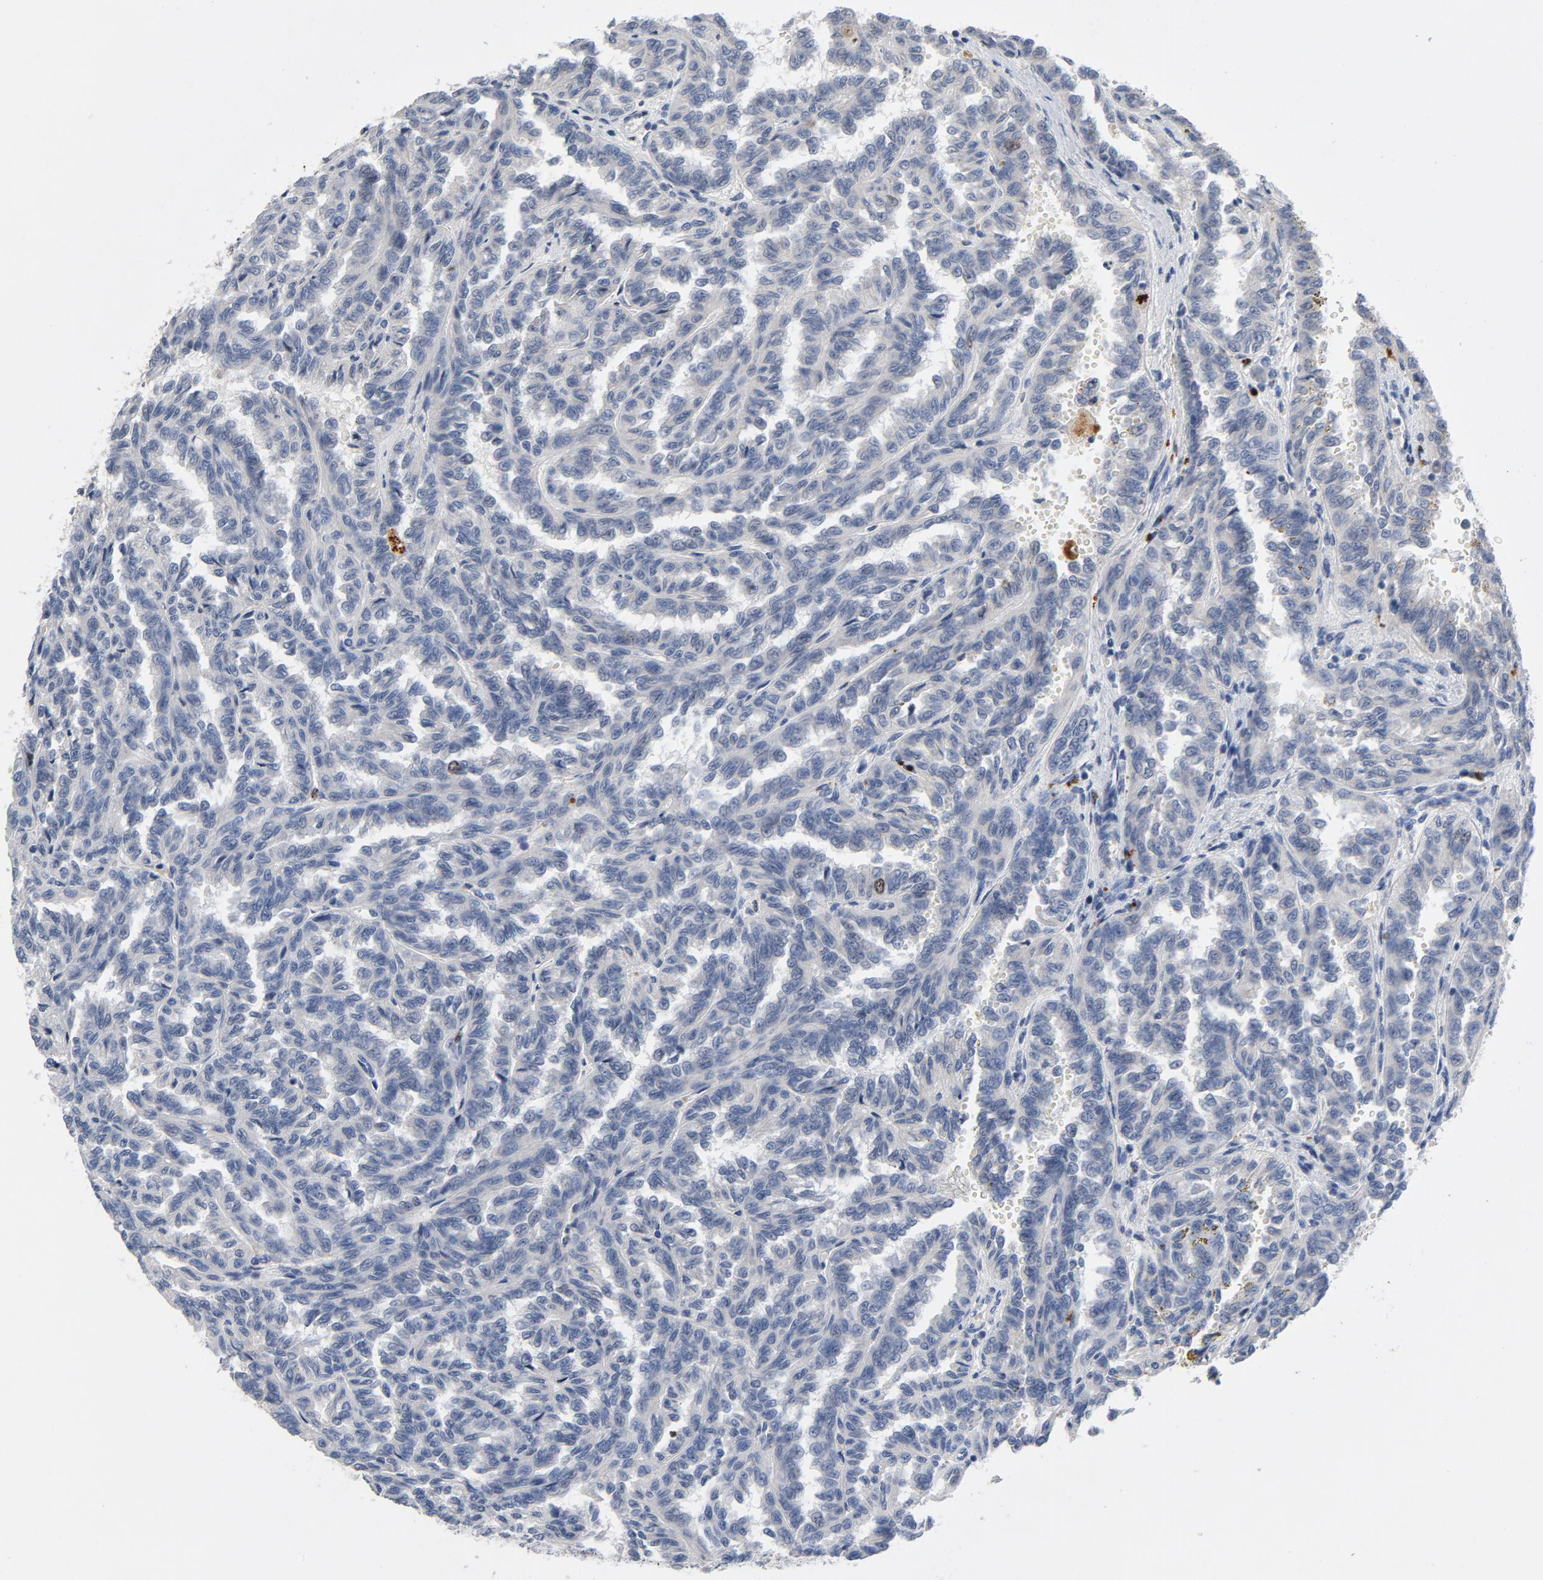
{"staining": {"intensity": "negative", "quantity": "none", "location": "none"}, "tissue": "renal cancer", "cell_type": "Tumor cells", "image_type": "cancer", "snomed": [{"axis": "morphology", "description": "Inflammation, NOS"}, {"axis": "morphology", "description": "Adenocarcinoma, NOS"}, {"axis": "topography", "description": "Kidney"}], "caption": "Renal adenocarcinoma was stained to show a protein in brown. There is no significant expression in tumor cells.", "gene": "BIRC5", "patient": {"sex": "male", "age": 68}}